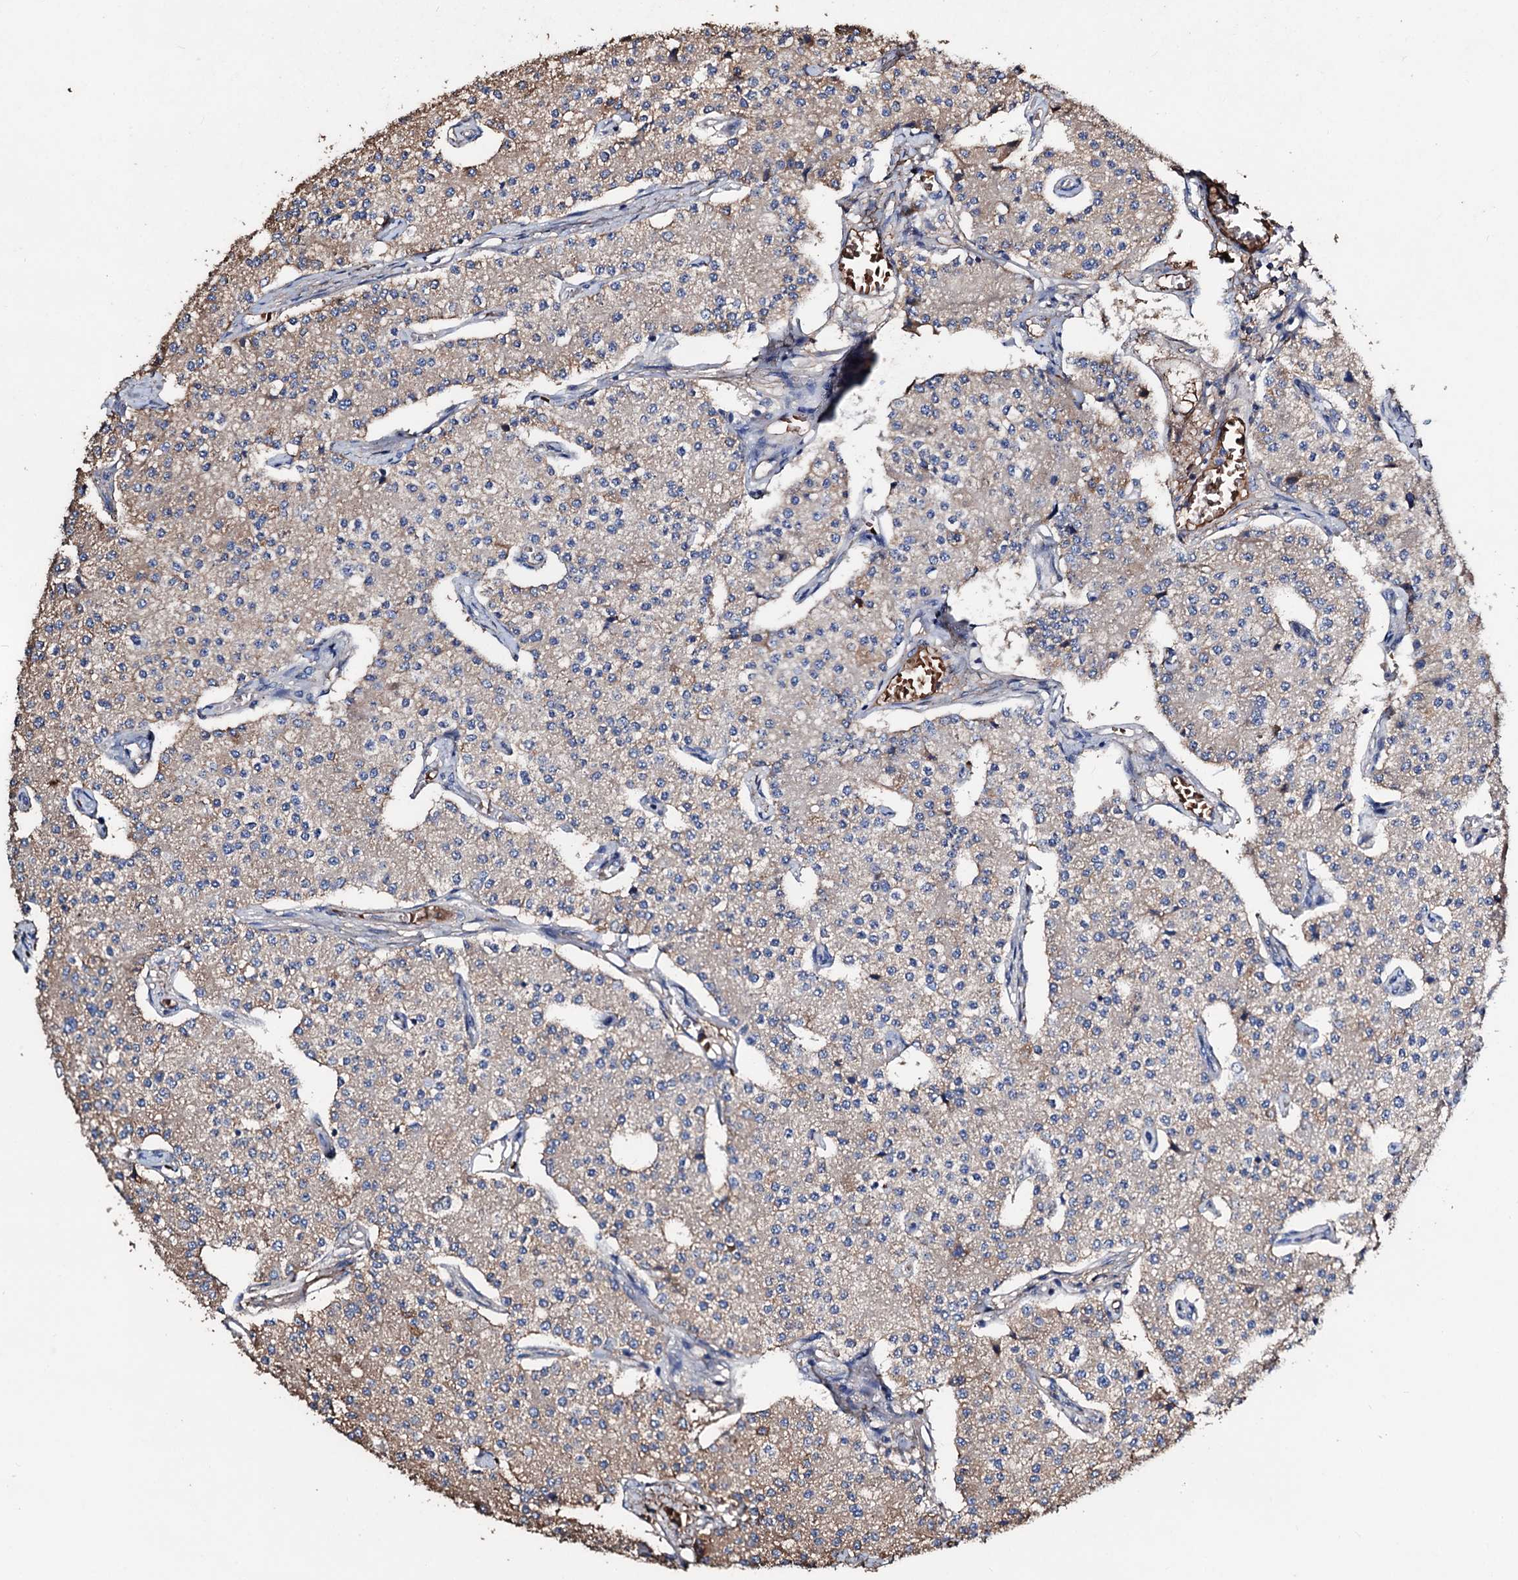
{"staining": {"intensity": "moderate", "quantity": "25%-75%", "location": "cytoplasmic/membranous"}, "tissue": "carcinoid", "cell_type": "Tumor cells", "image_type": "cancer", "snomed": [{"axis": "morphology", "description": "Carcinoid, malignant, NOS"}, {"axis": "topography", "description": "Colon"}], "caption": "Human carcinoid stained for a protein (brown) reveals moderate cytoplasmic/membranous positive expression in about 25%-75% of tumor cells.", "gene": "GCOM1", "patient": {"sex": "female", "age": 52}}